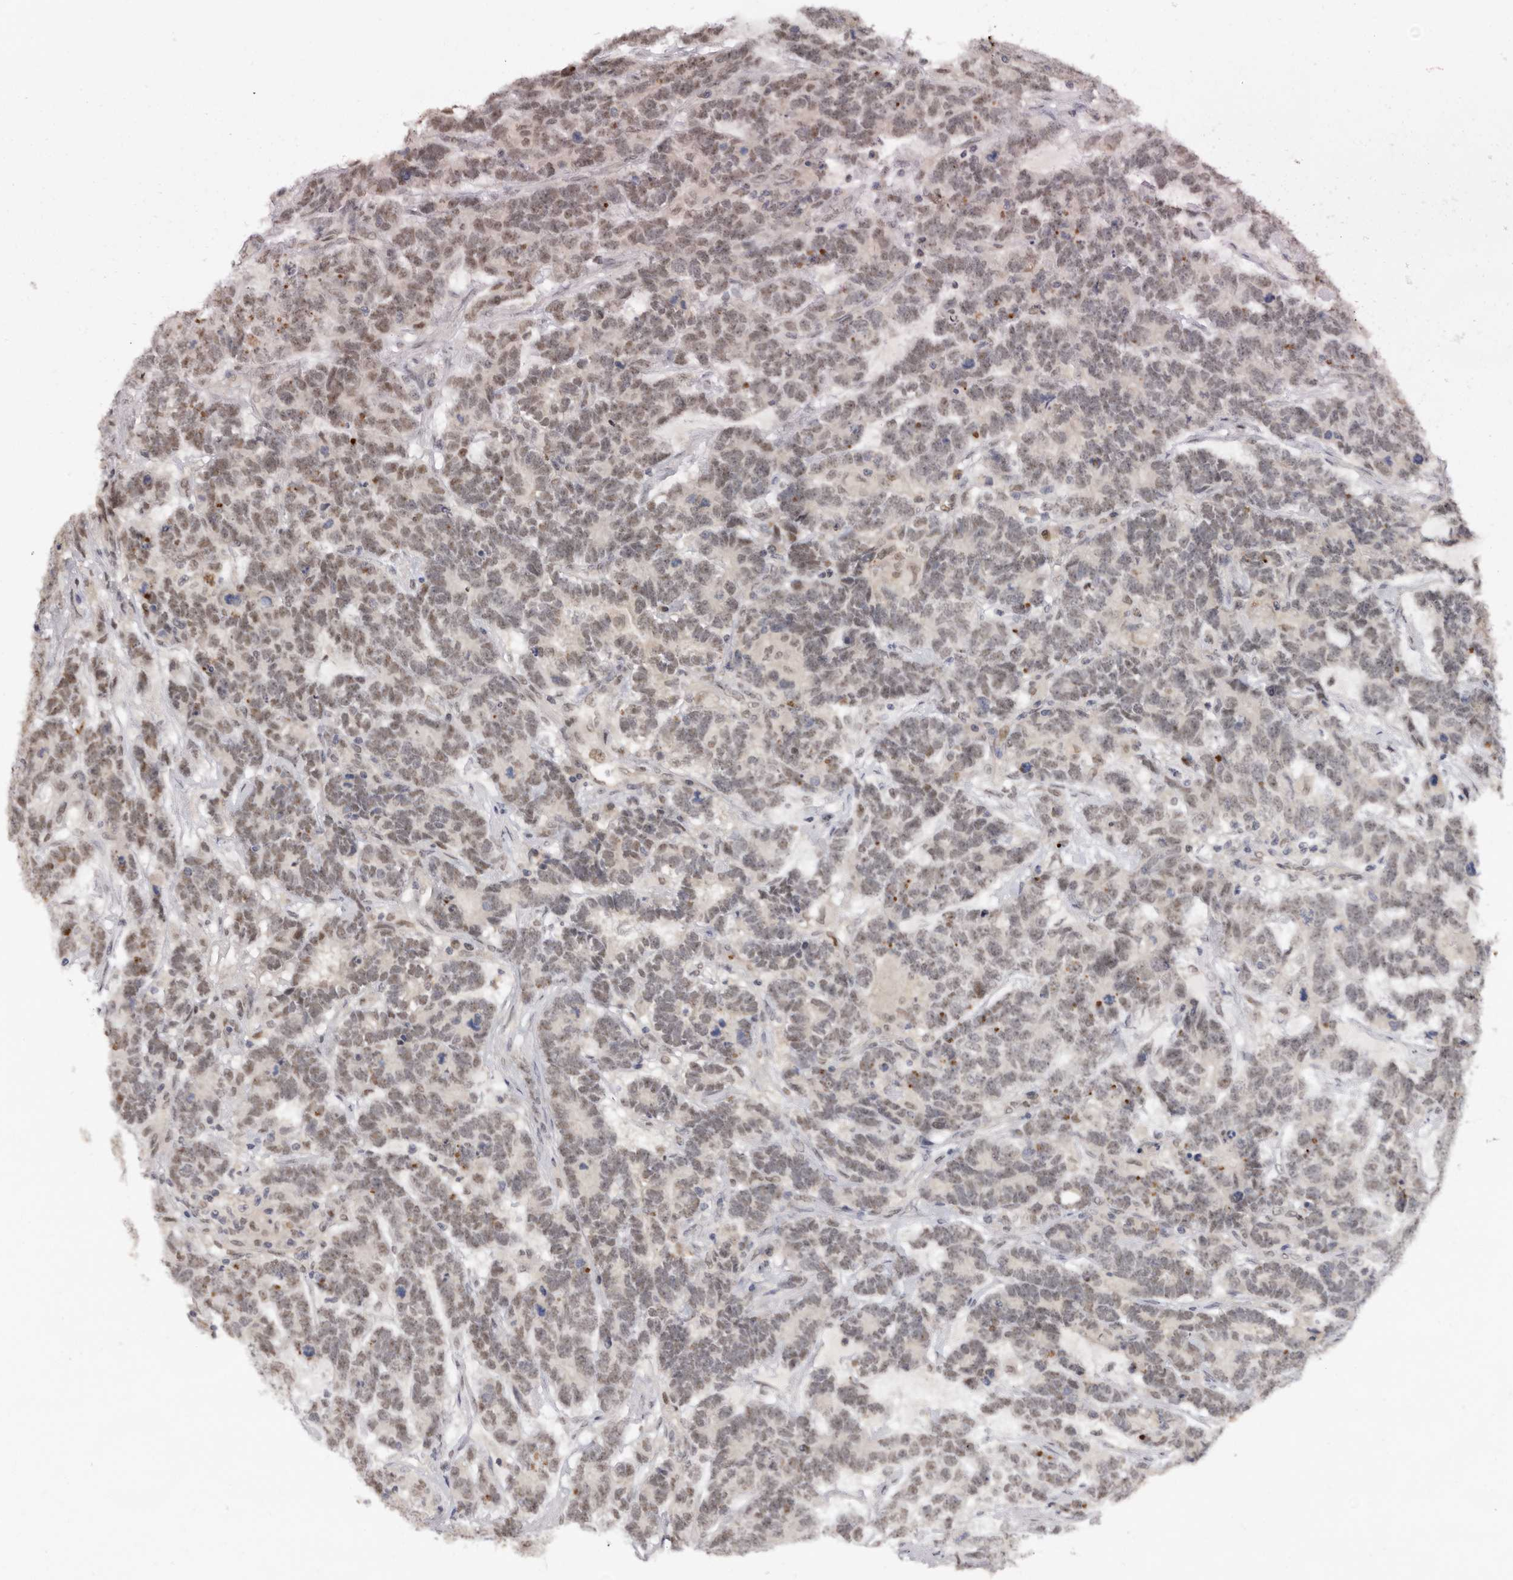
{"staining": {"intensity": "moderate", "quantity": ">75%", "location": "nuclear"}, "tissue": "testis cancer", "cell_type": "Tumor cells", "image_type": "cancer", "snomed": [{"axis": "morphology", "description": "Carcinoma, Embryonal, NOS"}, {"axis": "topography", "description": "Testis"}], "caption": "Immunohistochemistry (DAB) staining of testis cancer shows moderate nuclear protein positivity in about >75% of tumor cells.", "gene": "BRCA2", "patient": {"sex": "male", "age": 26}}